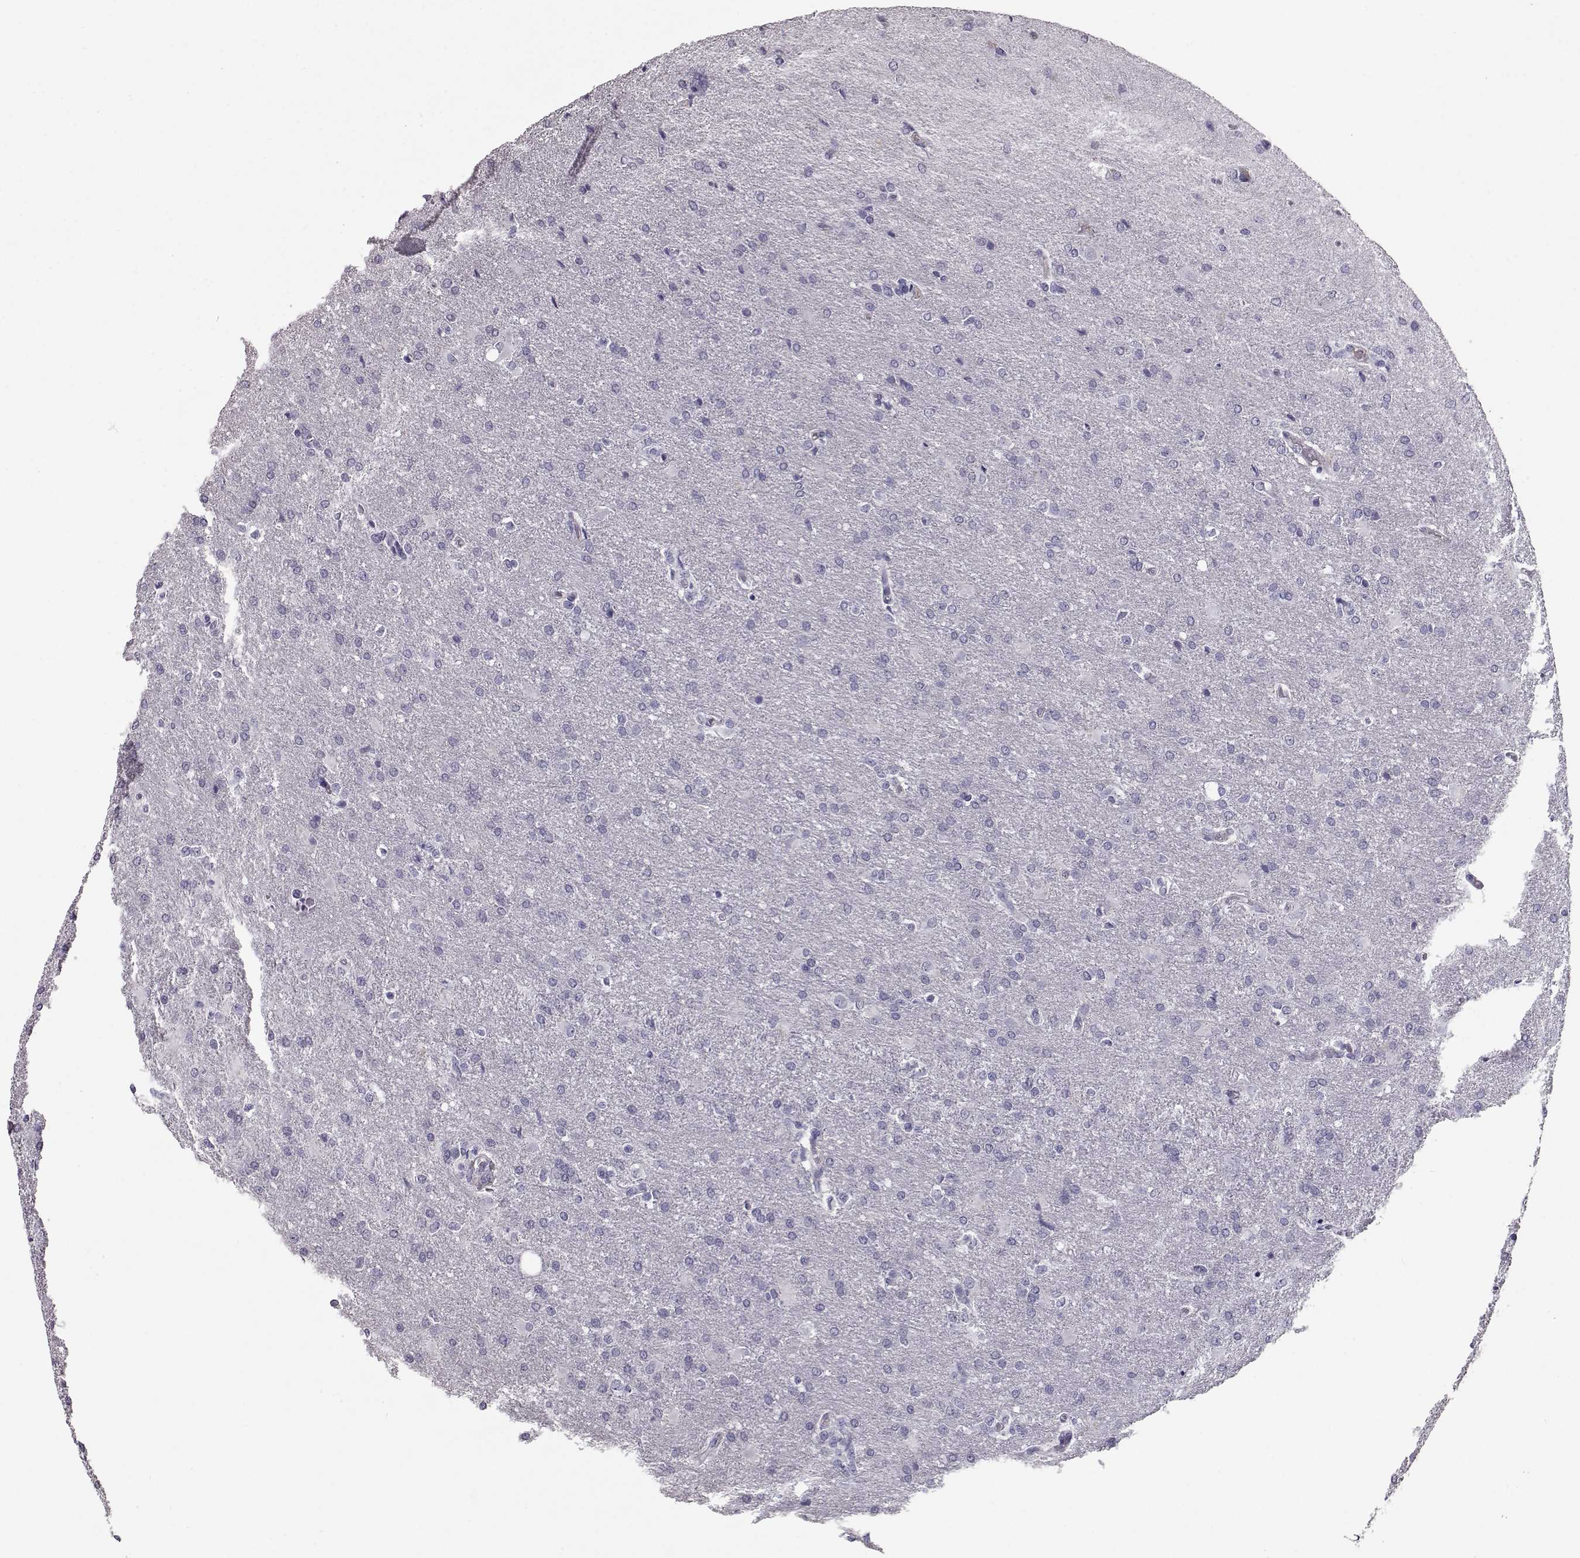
{"staining": {"intensity": "negative", "quantity": "none", "location": "none"}, "tissue": "glioma", "cell_type": "Tumor cells", "image_type": "cancer", "snomed": [{"axis": "morphology", "description": "Glioma, malignant, High grade"}, {"axis": "topography", "description": "Brain"}], "caption": "Human malignant high-grade glioma stained for a protein using IHC reveals no positivity in tumor cells.", "gene": "CCL19", "patient": {"sex": "male", "age": 68}}